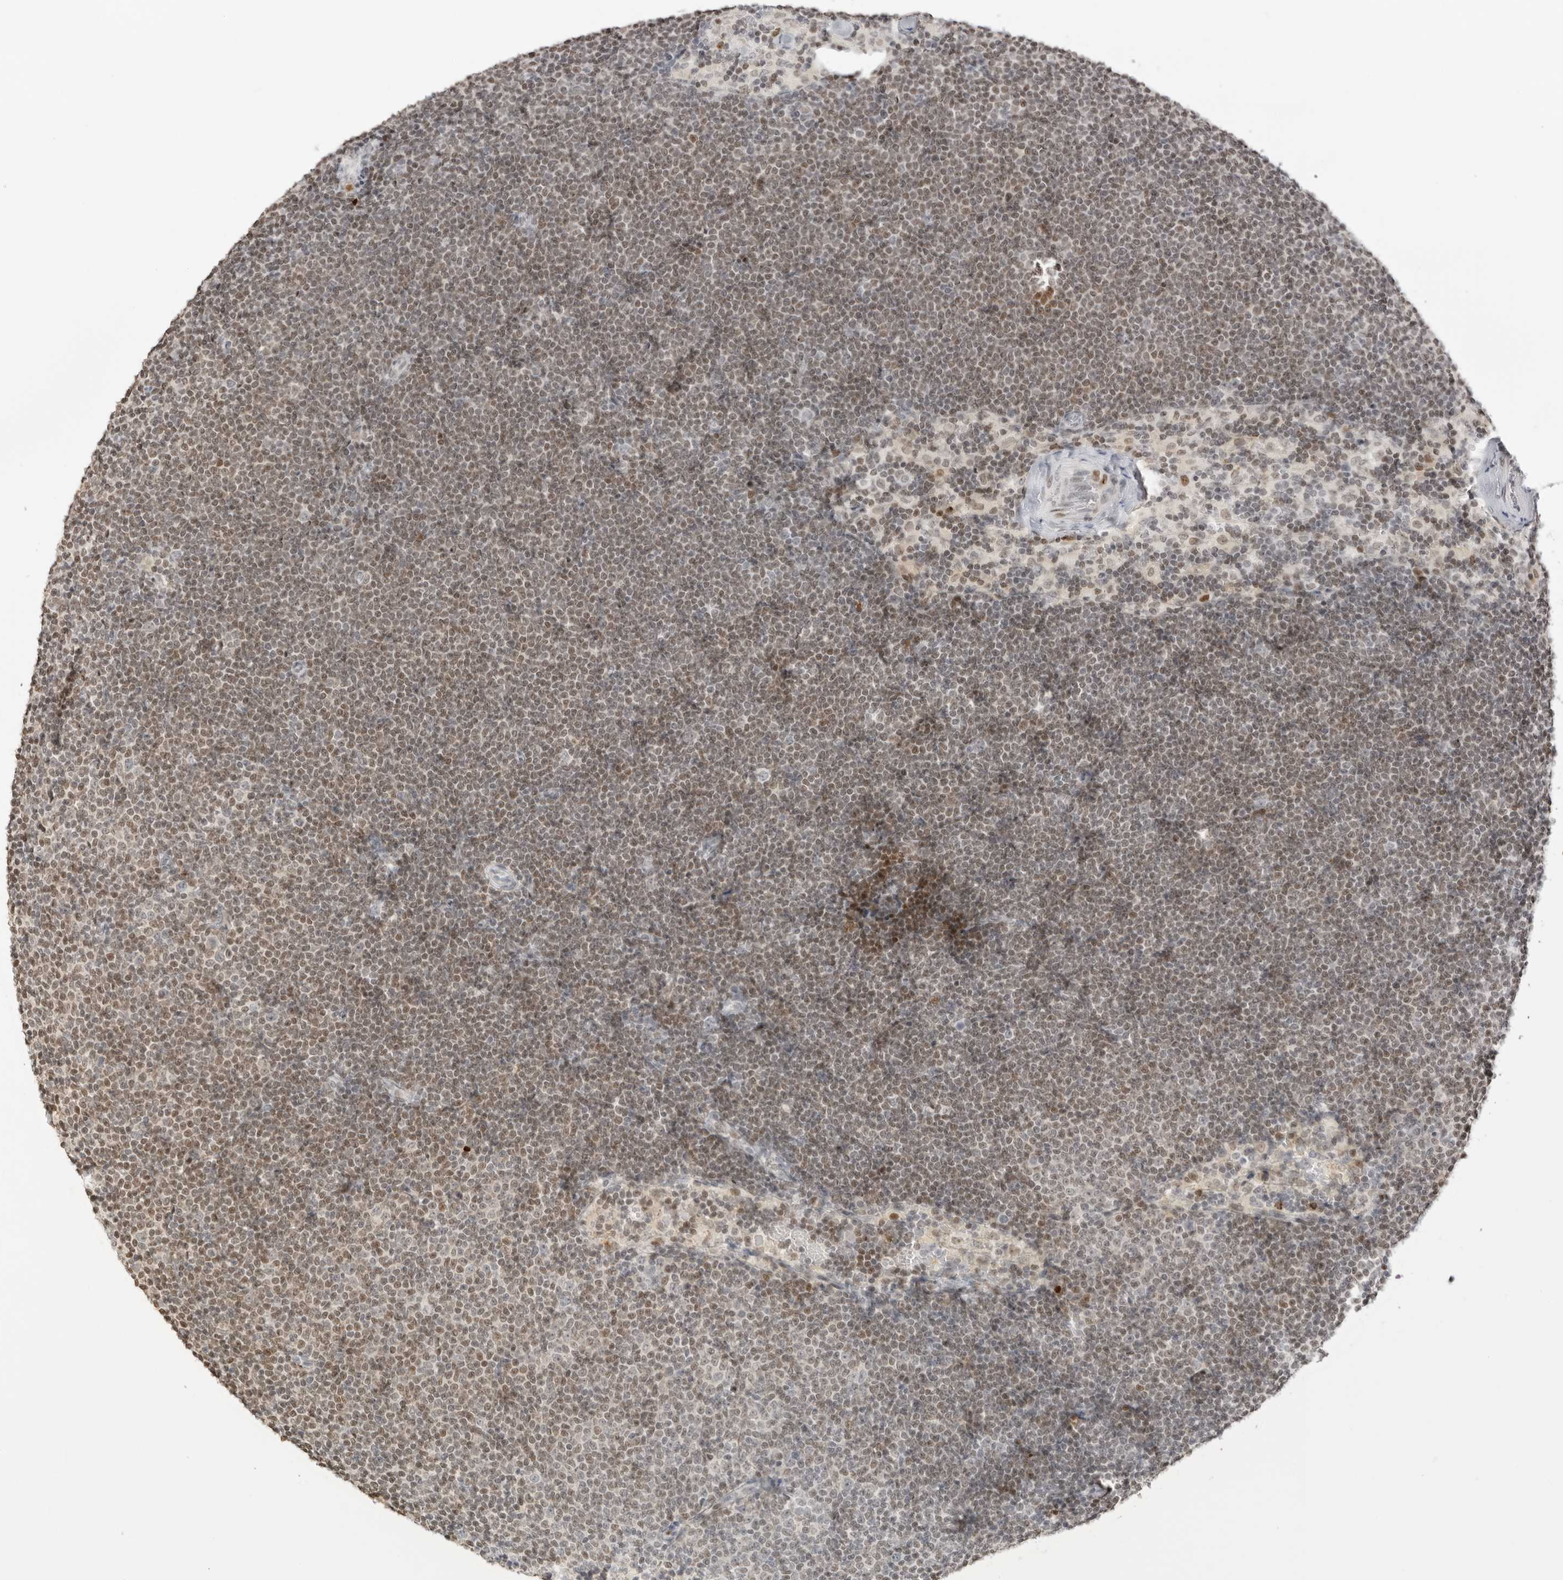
{"staining": {"intensity": "moderate", "quantity": ">75%", "location": "nuclear"}, "tissue": "lymphoma", "cell_type": "Tumor cells", "image_type": "cancer", "snomed": [{"axis": "morphology", "description": "Malignant lymphoma, non-Hodgkin's type, Low grade"}, {"axis": "topography", "description": "Lymph node"}], "caption": "This micrograph demonstrates lymphoma stained with IHC to label a protein in brown. The nuclear of tumor cells show moderate positivity for the protein. Nuclei are counter-stained blue.", "gene": "RNF146", "patient": {"sex": "female", "age": 53}}